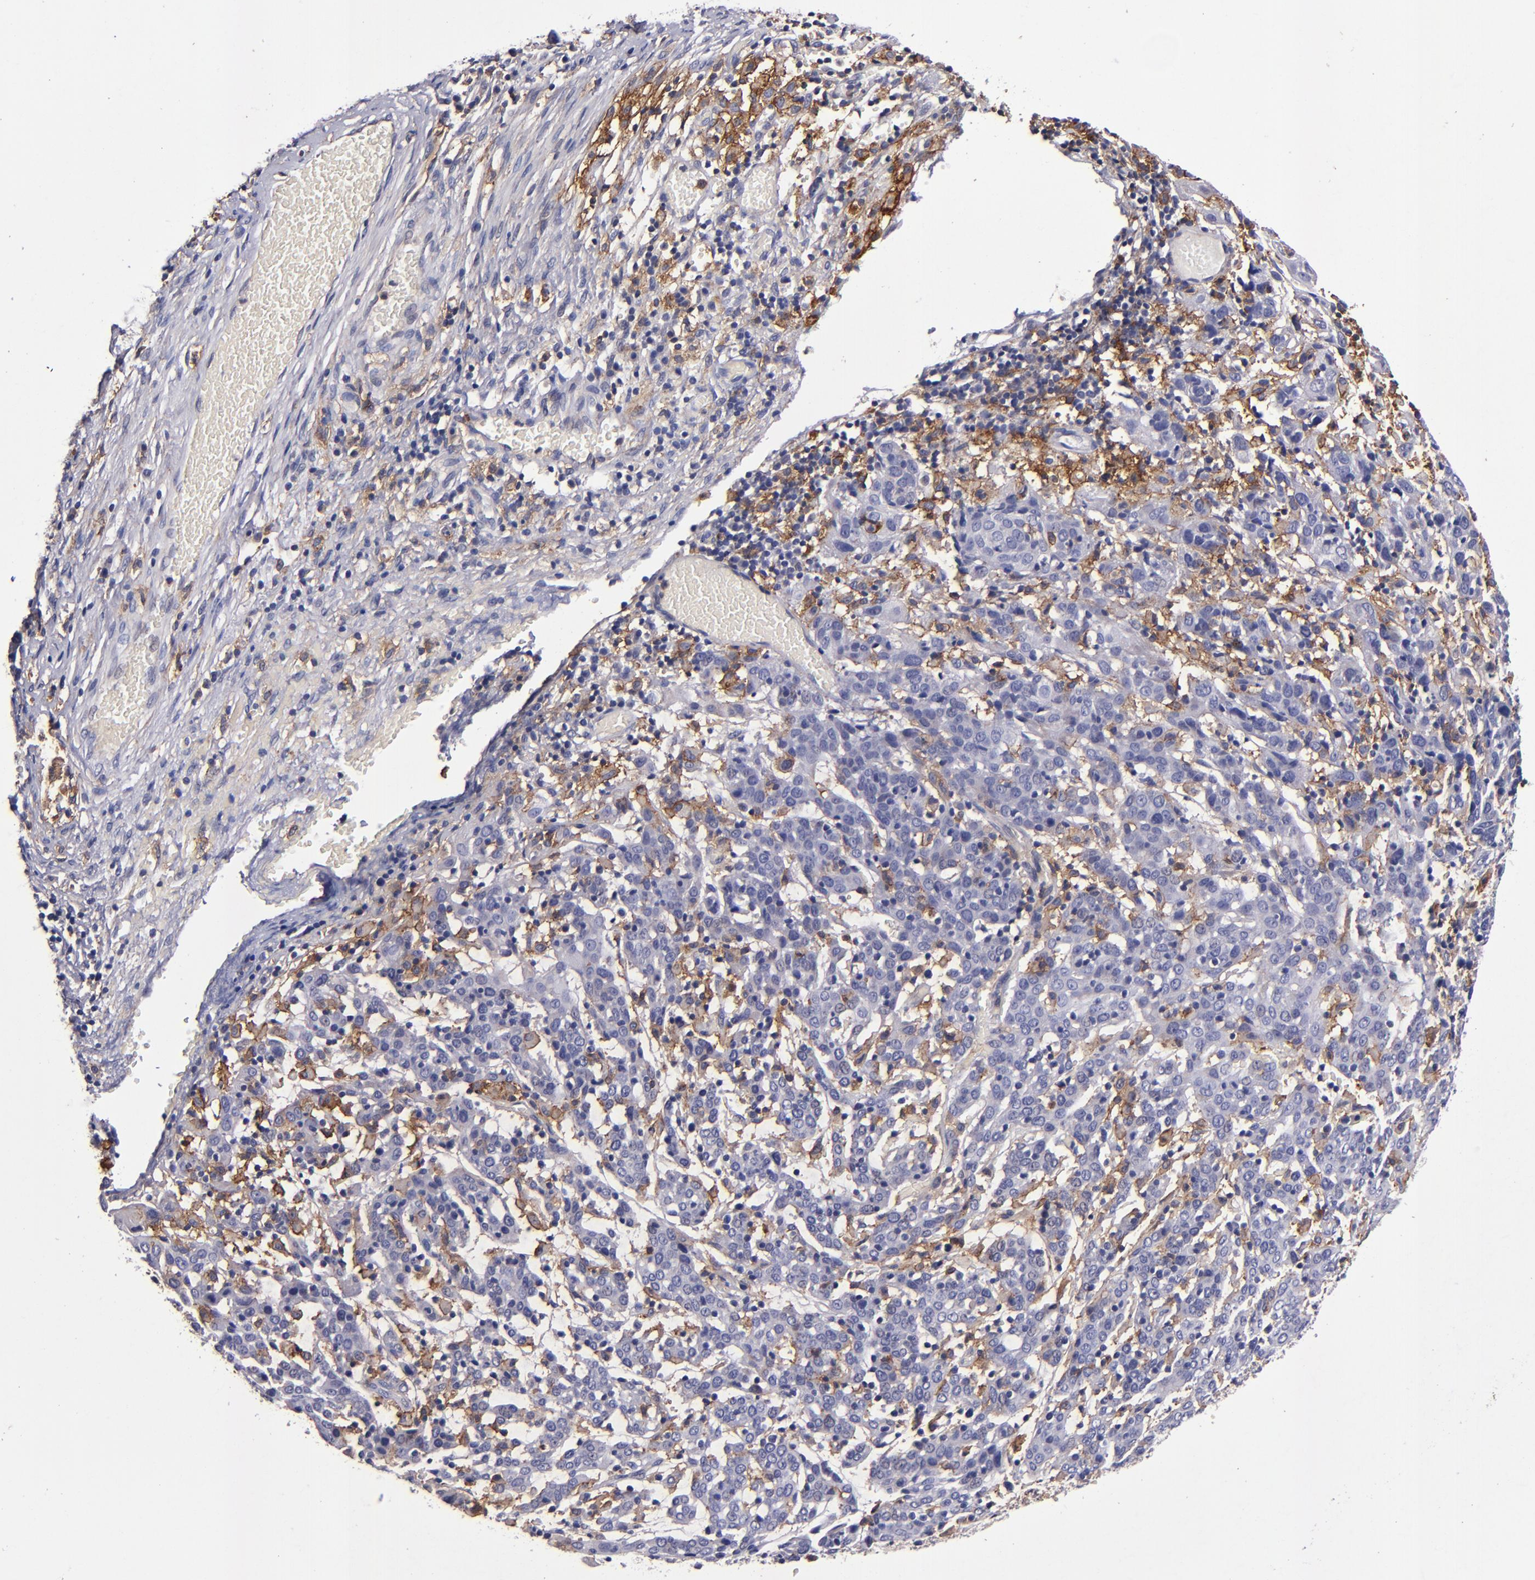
{"staining": {"intensity": "moderate", "quantity": "<25%", "location": "cytoplasmic/membranous"}, "tissue": "cervical cancer", "cell_type": "Tumor cells", "image_type": "cancer", "snomed": [{"axis": "morphology", "description": "Normal tissue, NOS"}, {"axis": "morphology", "description": "Squamous cell carcinoma, NOS"}, {"axis": "topography", "description": "Cervix"}], "caption": "Human cervical cancer stained for a protein (brown) shows moderate cytoplasmic/membranous positive staining in about <25% of tumor cells.", "gene": "SIRPA", "patient": {"sex": "female", "age": 67}}